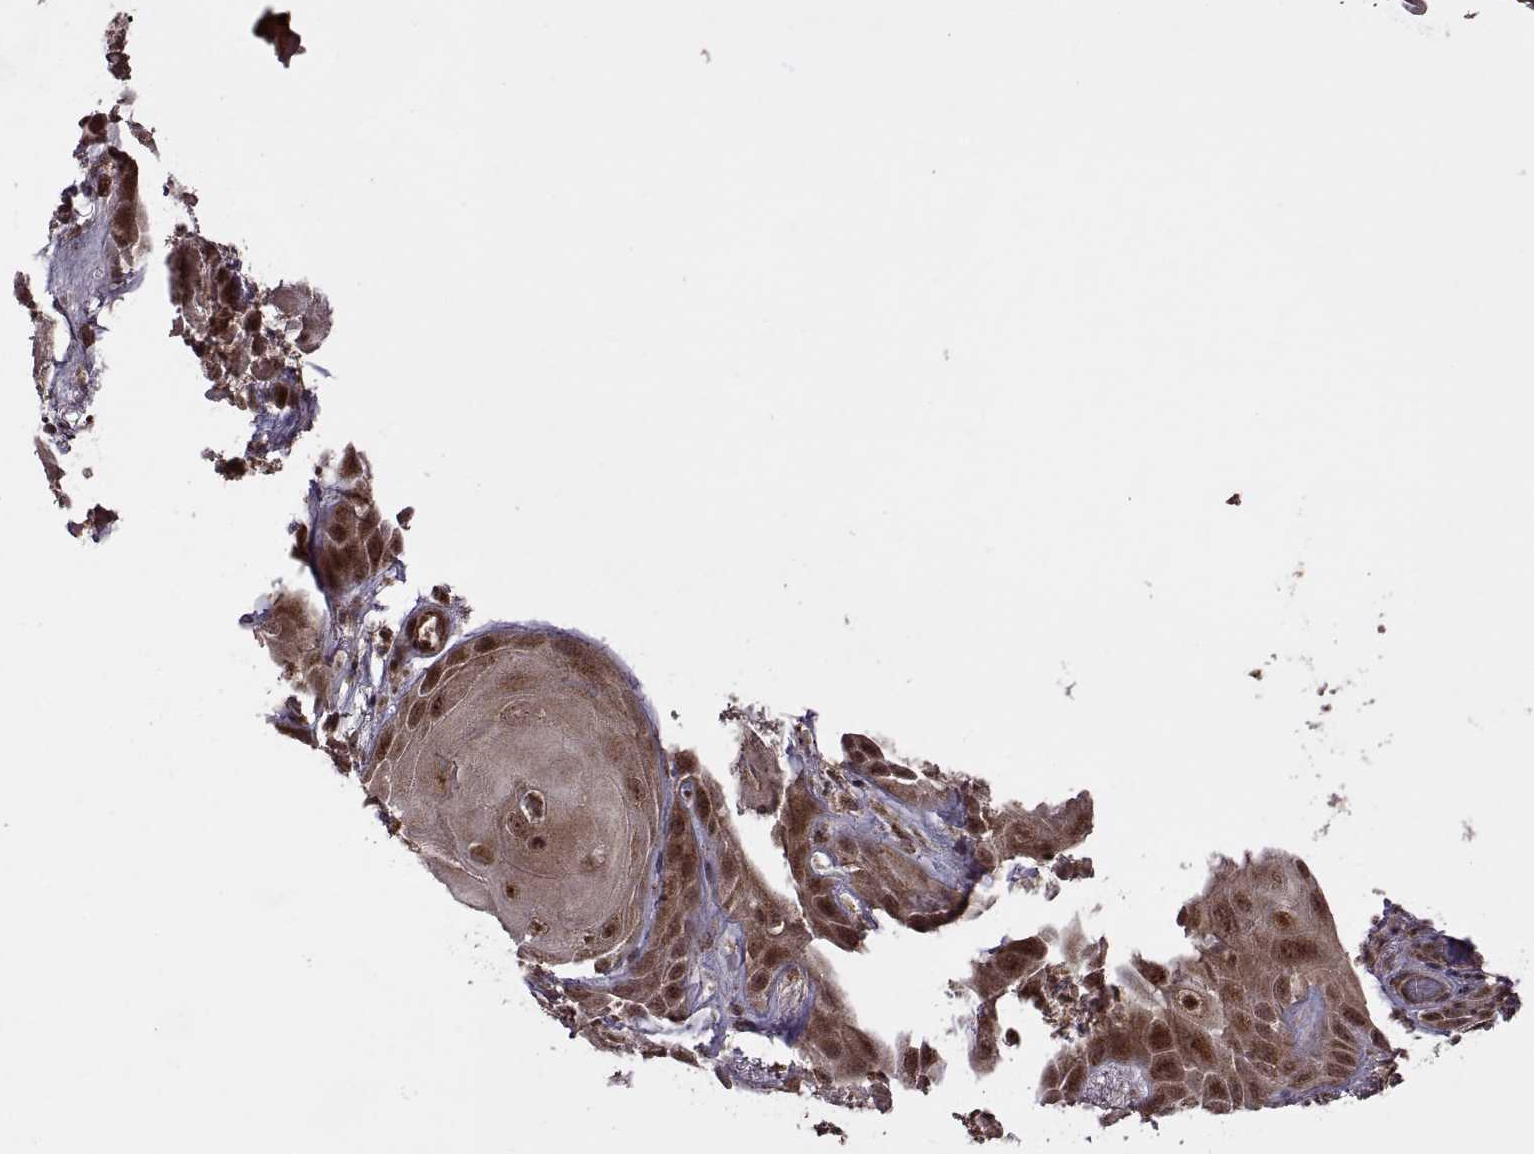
{"staining": {"intensity": "moderate", "quantity": ">75%", "location": "cytoplasmic/membranous,nuclear"}, "tissue": "skin cancer", "cell_type": "Tumor cells", "image_type": "cancer", "snomed": [{"axis": "morphology", "description": "Squamous cell carcinoma, NOS"}, {"axis": "topography", "description": "Skin"}], "caption": "Immunohistochemistry (IHC) micrograph of human skin cancer stained for a protein (brown), which displays medium levels of moderate cytoplasmic/membranous and nuclear expression in about >75% of tumor cells.", "gene": "PTOV1", "patient": {"sex": "male", "age": 62}}